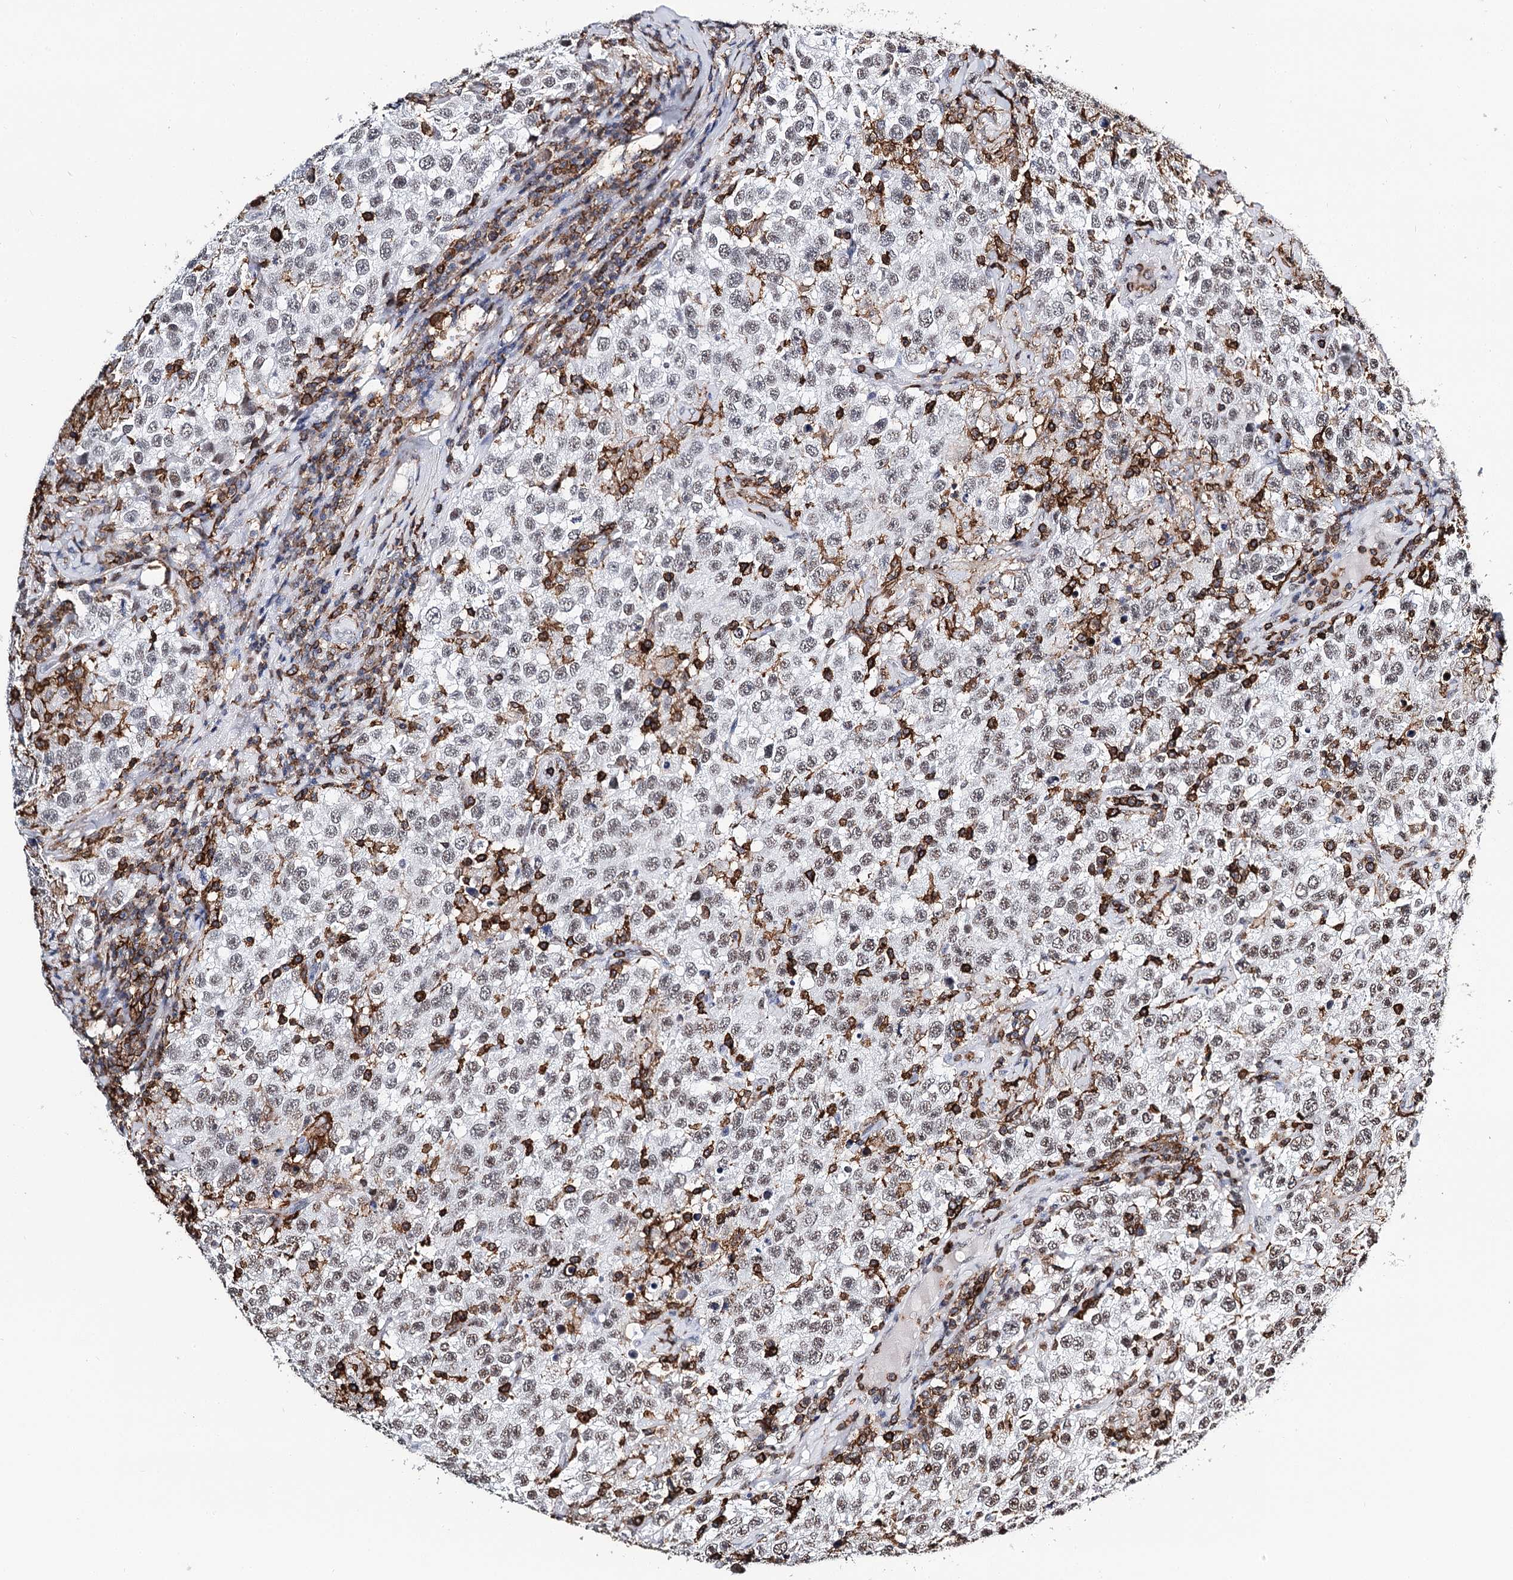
{"staining": {"intensity": "weak", "quantity": "25%-75%", "location": "nuclear"}, "tissue": "testis cancer", "cell_type": "Tumor cells", "image_type": "cancer", "snomed": [{"axis": "morphology", "description": "Seminoma, NOS"}, {"axis": "topography", "description": "Testis"}], "caption": "The image displays immunohistochemical staining of seminoma (testis). There is weak nuclear staining is appreciated in approximately 25%-75% of tumor cells.", "gene": "BARD1", "patient": {"sex": "male", "age": 41}}